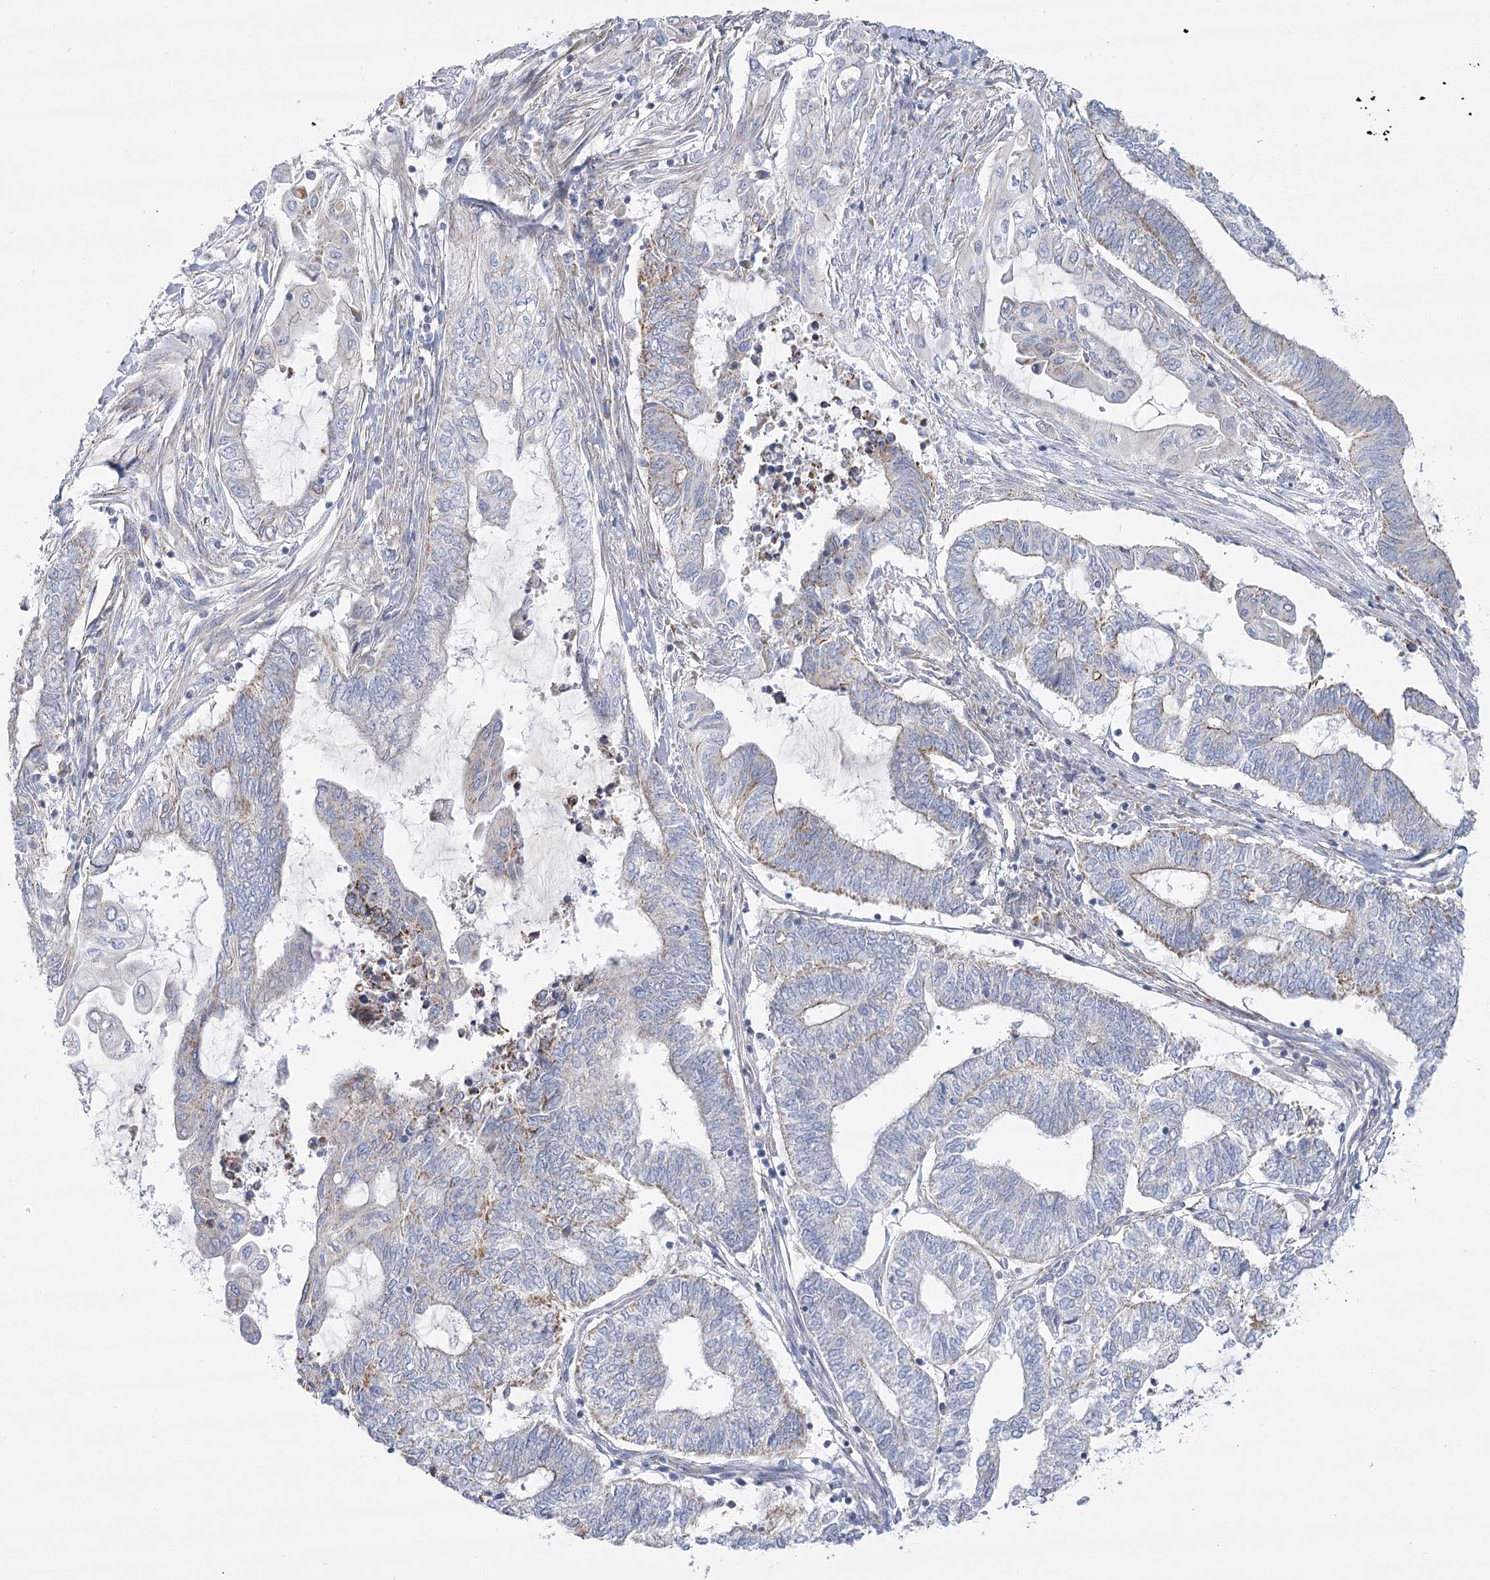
{"staining": {"intensity": "weak", "quantity": "<25%", "location": "cytoplasmic/membranous"}, "tissue": "endometrial cancer", "cell_type": "Tumor cells", "image_type": "cancer", "snomed": [{"axis": "morphology", "description": "Adenocarcinoma, NOS"}, {"axis": "topography", "description": "Uterus"}, {"axis": "topography", "description": "Endometrium"}], "caption": "Endometrial cancer (adenocarcinoma) stained for a protein using immunohistochemistry reveals no positivity tumor cells.", "gene": "SNX7", "patient": {"sex": "female", "age": 70}}